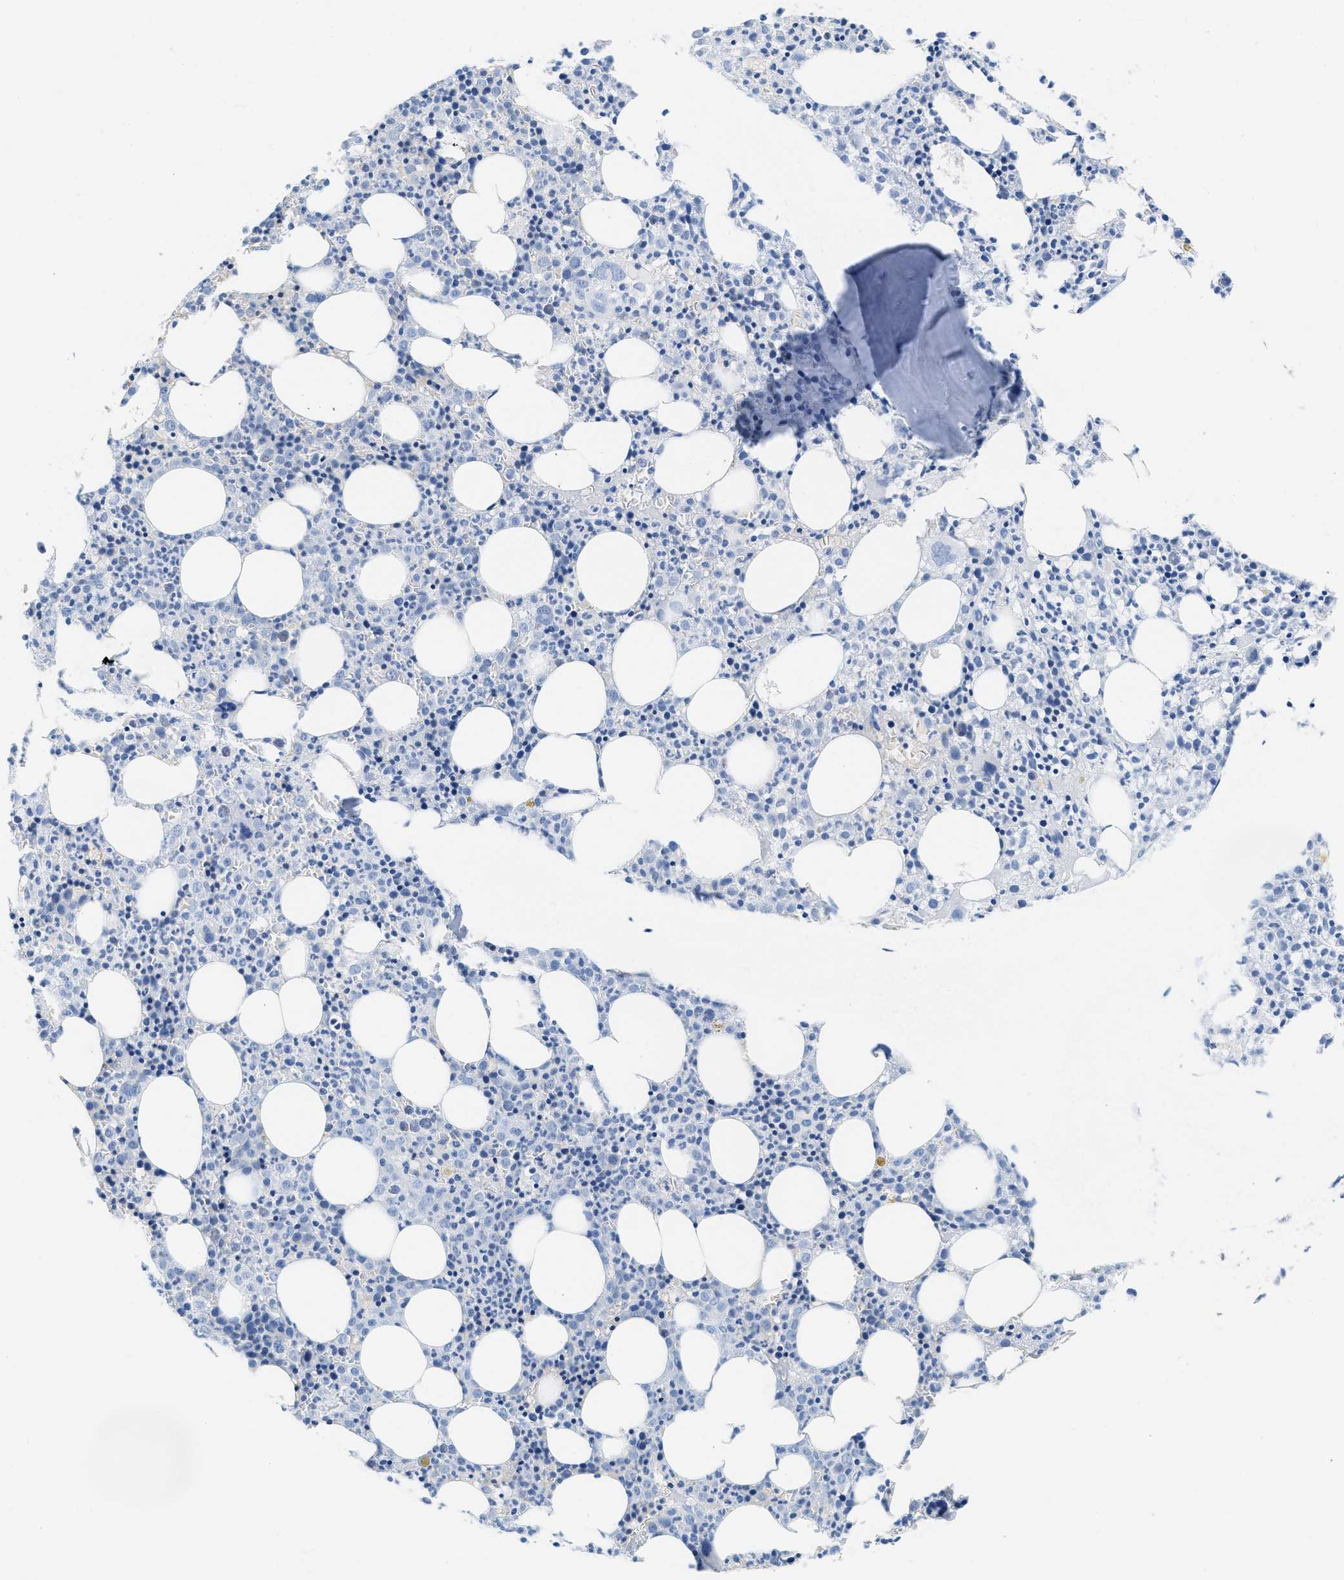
{"staining": {"intensity": "negative", "quantity": "none", "location": "none"}, "tissue": "bone marrow", "cell_type": "Hematopoietic cells", "image_type": "normal", "snomed": [{"axis": "morphology", "description": "Normal tissue, NOS"}, {"axis": "morphology", "description": "Inflammation, NOS"}, {"axis": "topography", "description": "Bone marrow"}], "caption": "IHC micrograph of unremarkable bone marrow stained for a protein (brown), which exhibits no expression in hematopoietic cells. The staining was performed using DAB (3,3'-diaminobenzidine) to visualize the protein expression in brown, while the nuclei were stained in blue with hematoxylin (Magnification: 20x).", "gene": "ASGR1", "patient": {"sex": "male", "age": 25}}